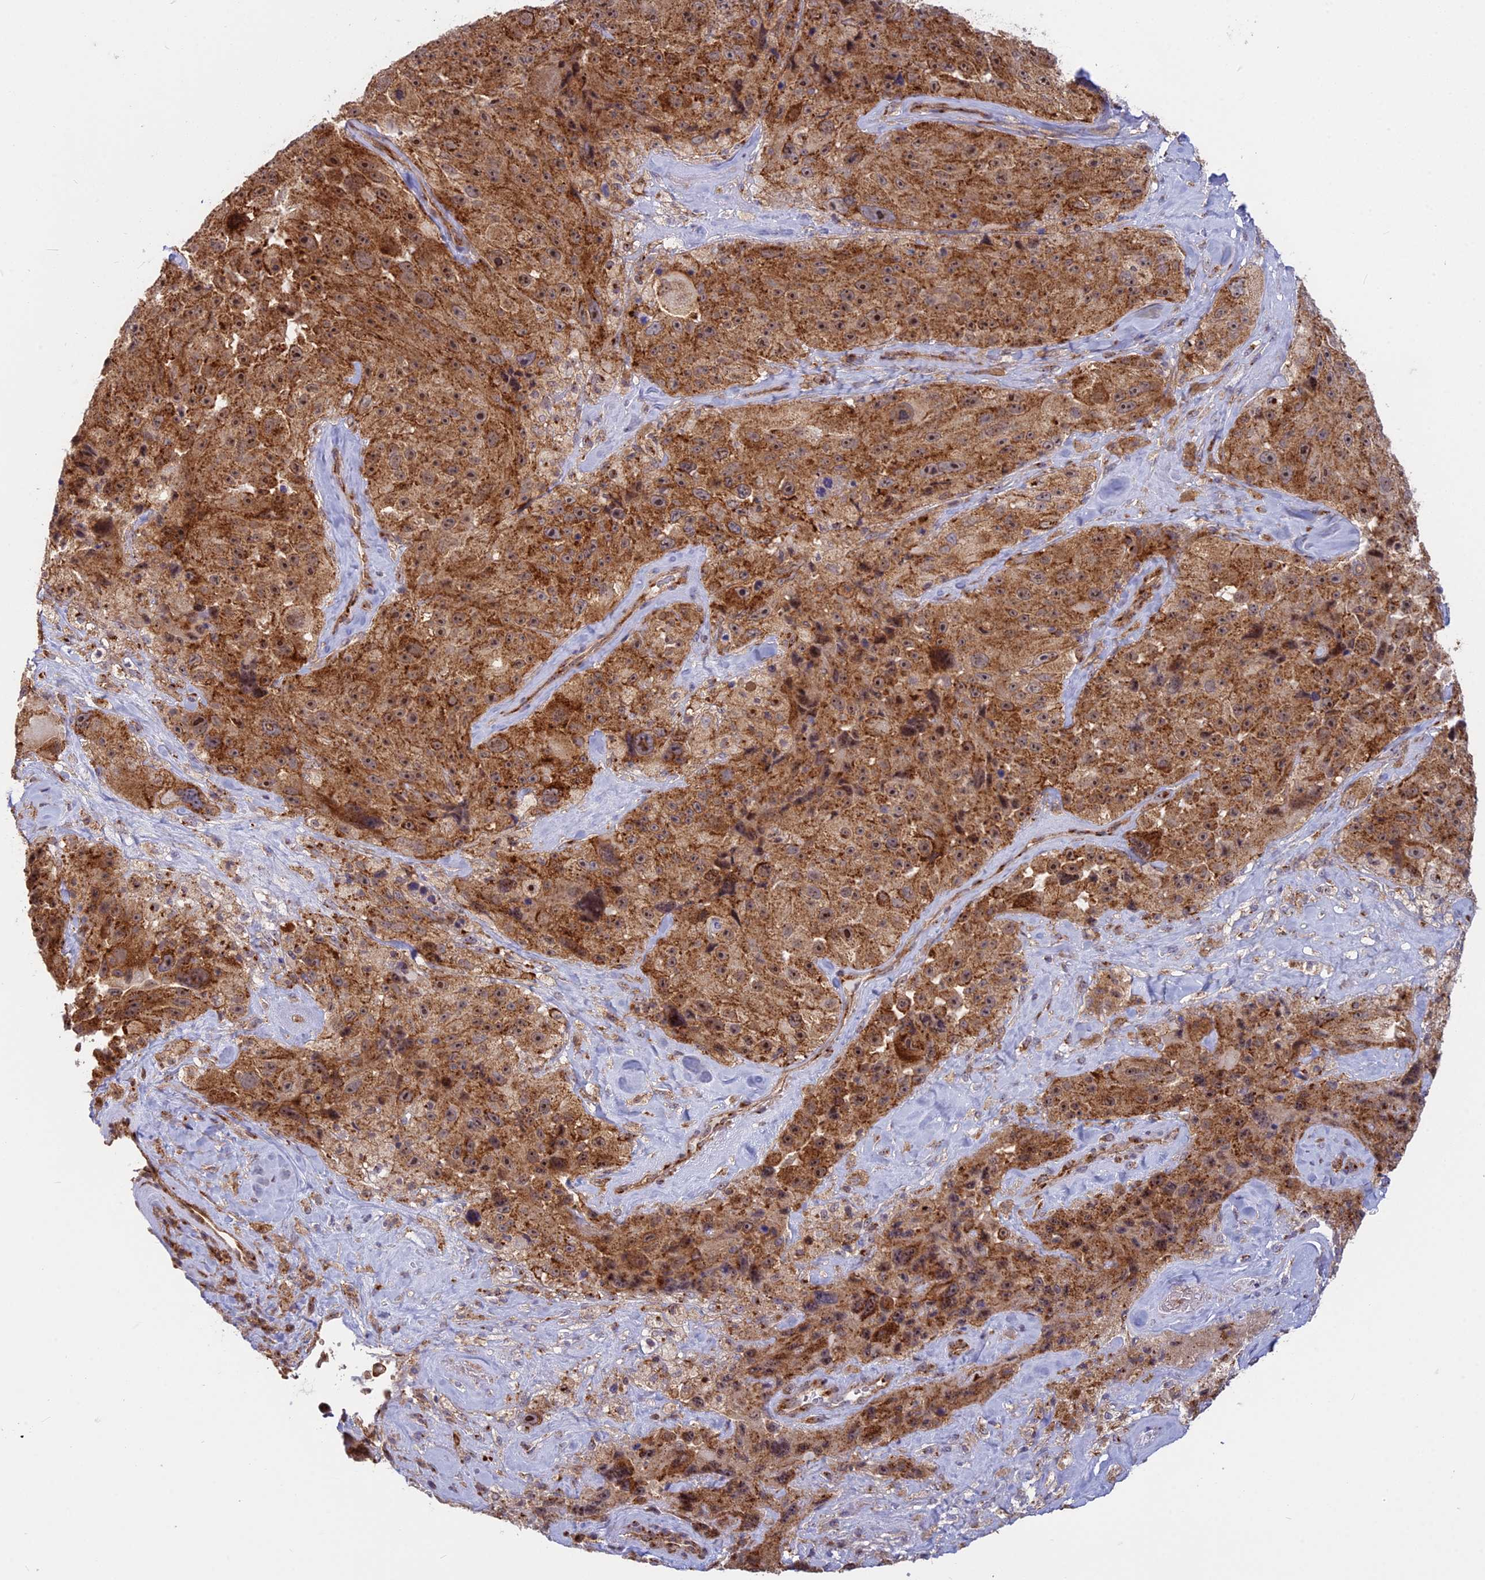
{"staining": {"intensity": "strong", "quantity": ">75%", "location": "cytoplasmic/membranous"}, "tissue": "melanoma", "cell_type": "Tumor cells", "image_type": "cancer", "snomed": [{"axis": "morphology", "description": "Malignant melanoma, Metastatic site"}, {"axis": "topography", "description": "Lymph node"}], "caption": "Malignant melanoma (metastatic site) tissue displays strong cytoplasmic/membranous staining in approximately >75% of tumor cells, visualized by immunohistochemistry.", "gene": "CLINT1", "patient": {"sex": "male", "age": 62}}